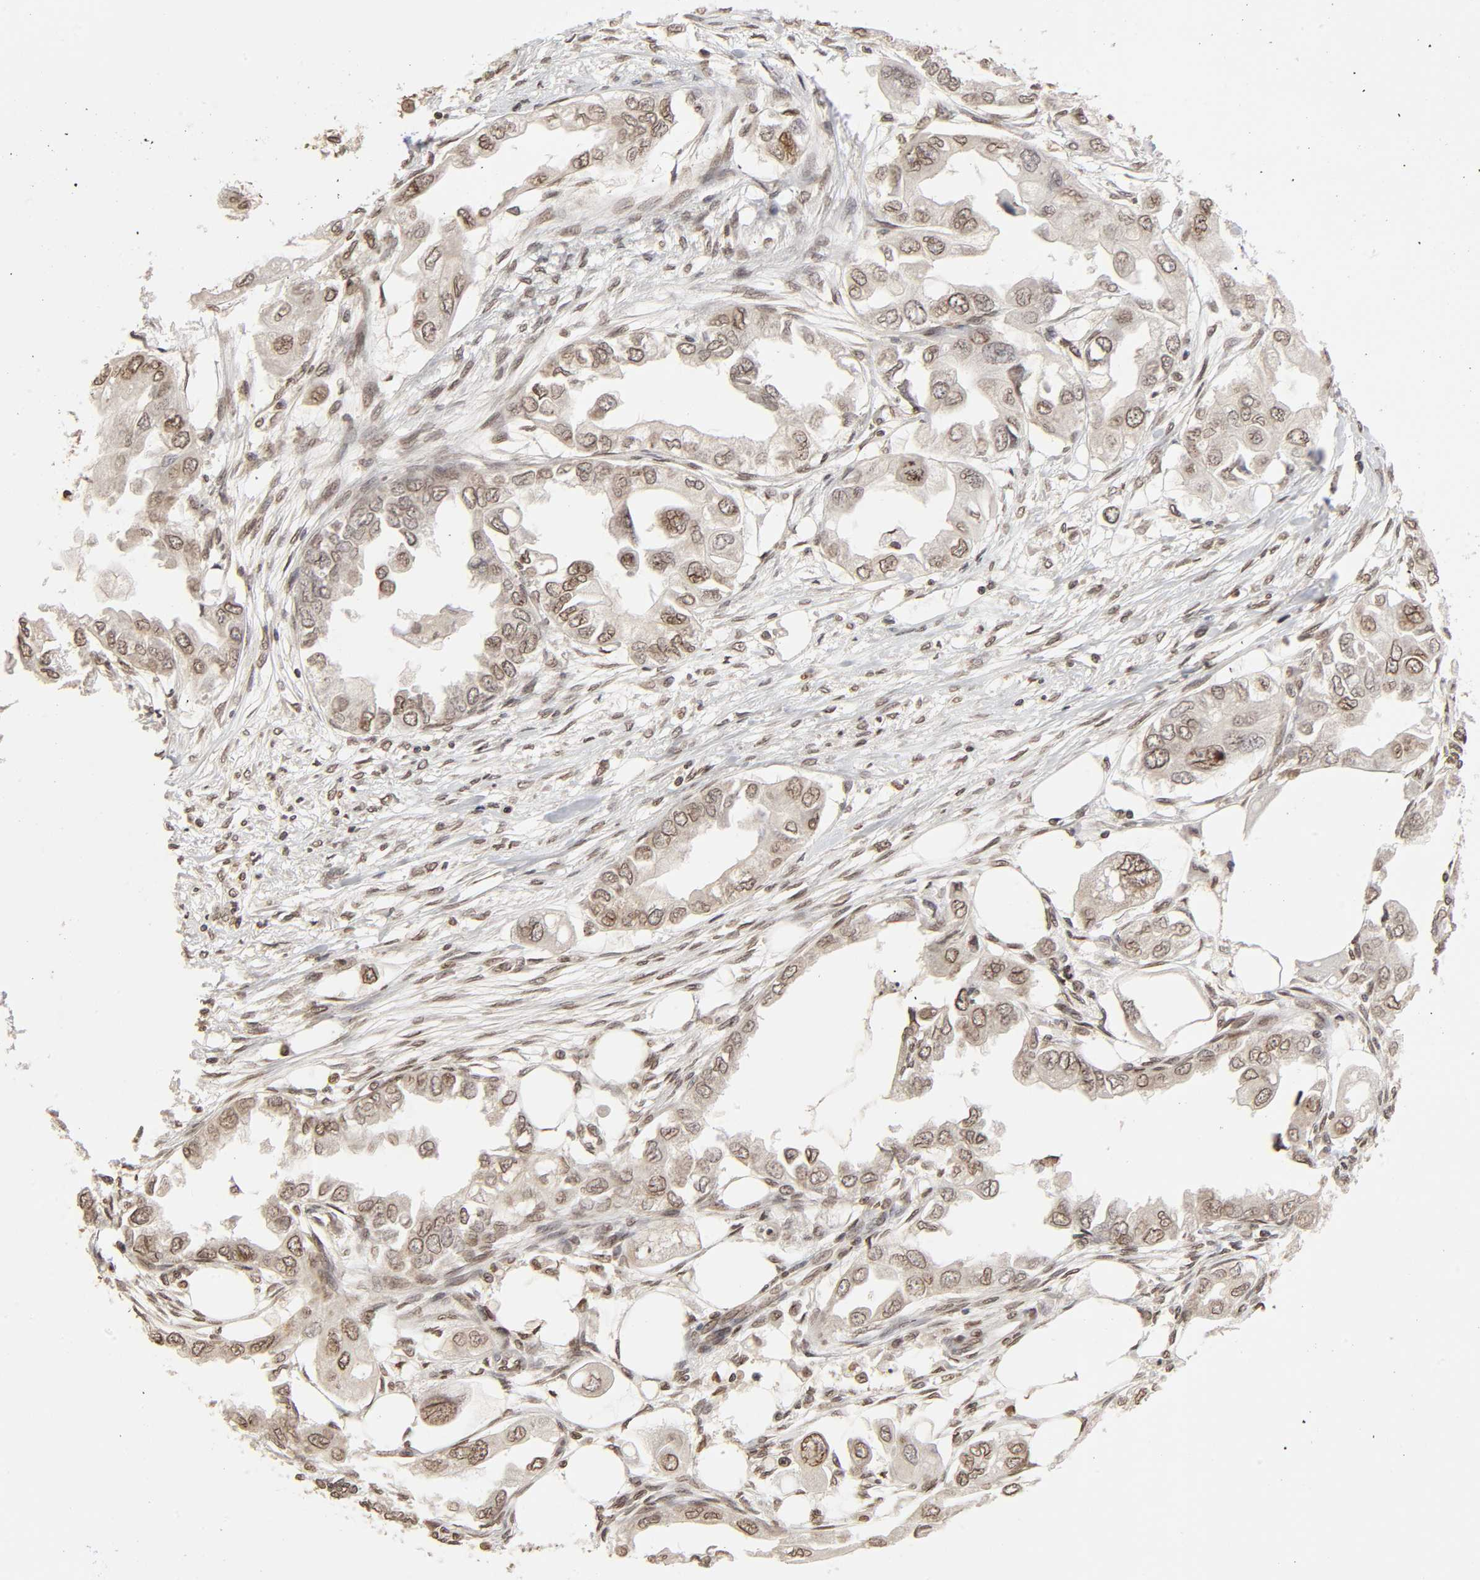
{"staining": {"intensity": "weak", "quantity": "25%-75%", "location": "cytoplasmic/membranous,nuclear"}, "tissue": "endometrial cancer", "cell_type": "Tumor cells", "image_type": "cancer", "snomed": [{"axis": "morphology", "description": "Adenocarcinoma, NOS"}, {"axis": "topography", "description": "Endometrium"}], "caption": "Immunohistochemical staining of endometrial adenocarcinoma exhibits low levels of weak cytoplasmic/membranous and nuclear positivity in about 25%-75% of tumor cells. (brown staining indicates protein expression, while blue staining denotes nuclei).", "gene": "MLLT6", "patient": {"sex": "female", "age": 67}}